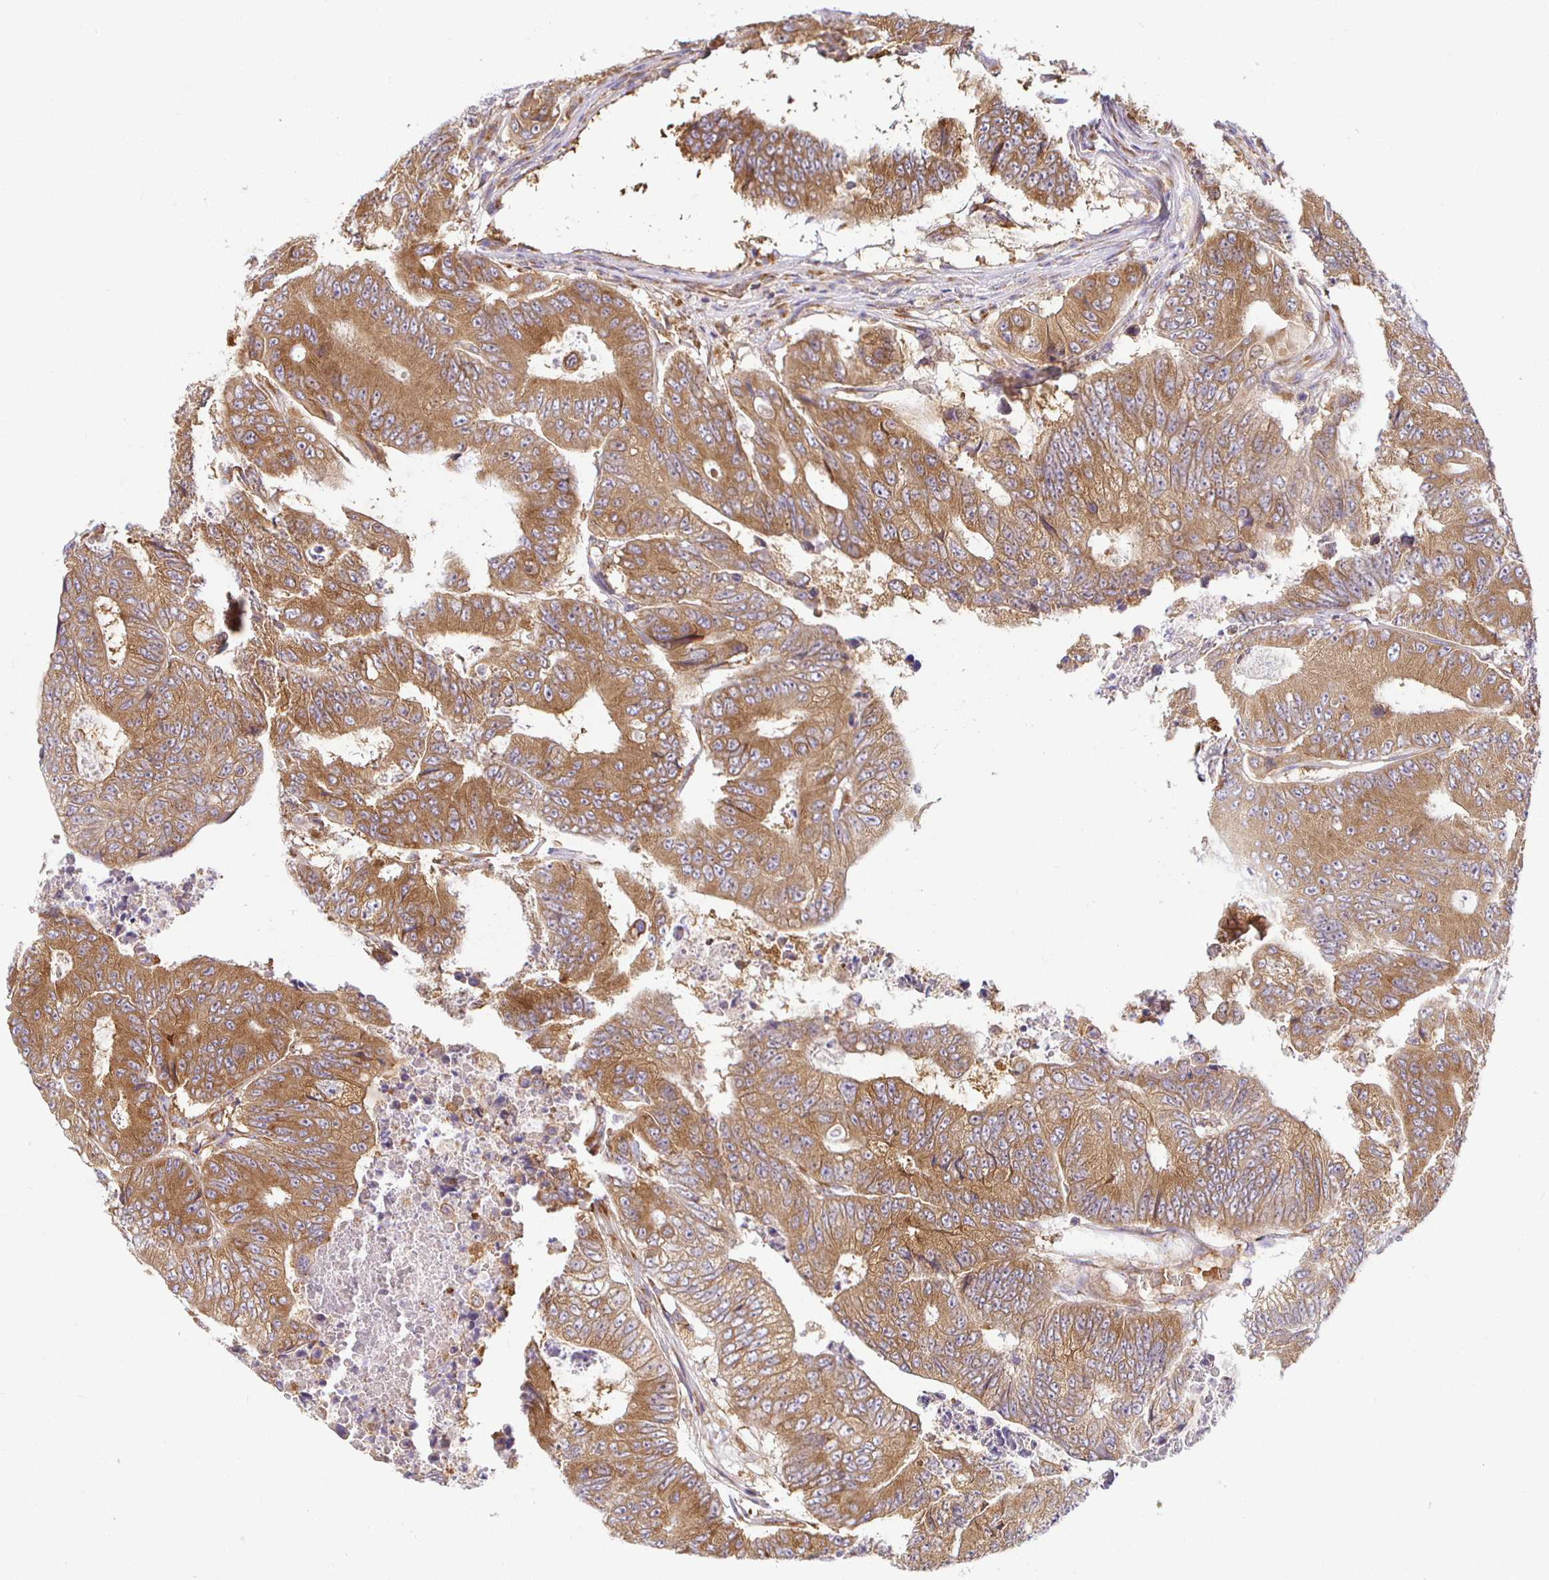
{"staining": {"intensity": "moderate", "quantity": ">75%", "location": "cytoplasmic/membranous"}, "tissue": "colorectal cancer", "cell_type": "Tumor cells", "image_type": "cancer", "snomed": [{"axis": "morphology", "description": "Adenocarcinoma, NOS"}, {"axis": "topography", "description": "Colon"}], "caption": "High-power microscopy captured an immunohistochemistry photomicrograph of adenocarcinoma (colorectal), revealing moderate cytoplasmic/membranous positivity in about >75% of tumor cells.", "gene": "IRAK1", "patient": {"sex": "female", "age": 48}}